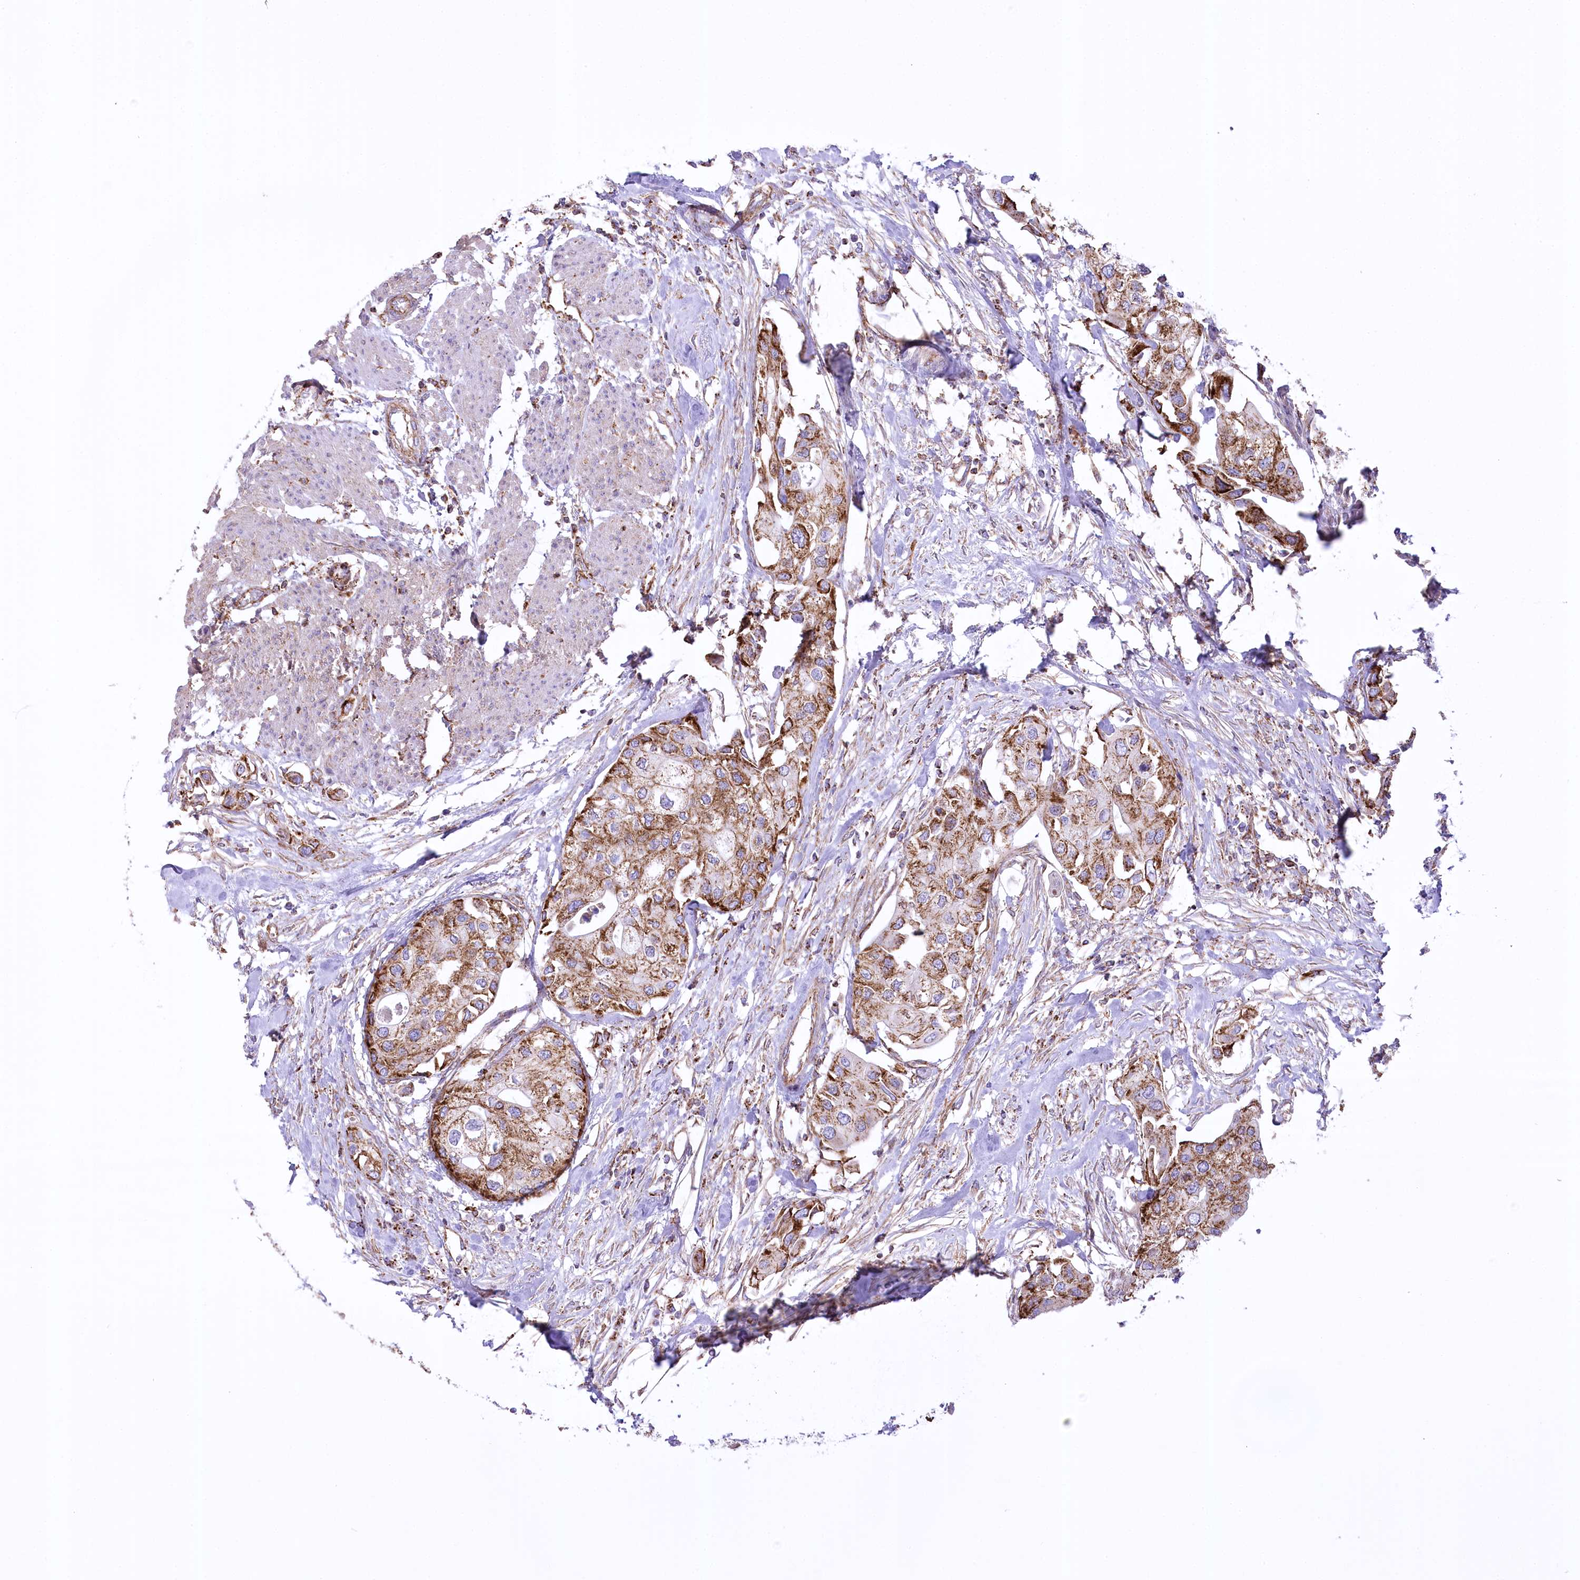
{"staining": {"intensity": "moderate", "quantity": ">75%", "location": "cytoplasmic/membranous"}, "tissue": "urothelial cancer", "cell_type": "Tumor cells", "image_type": "cancer", "snomed": [{"axis": "morphology", "description": "Urothelial carcinoma, High grade"}, {"axis": "topography", "description": "Urinary bladder"}], "caption": "Immunohistochemical staining of human urothelial cancer reveals medium levels of moderate cytoplasmic/membranous positivity in approximately >75% of tumor cells. (DAB (3,3'-diaminobenzidine) = brown stain, brightfield microscopy at high magnification).", "gene": "FAM216A", "patient": {"sex": "male", "age": 64}}